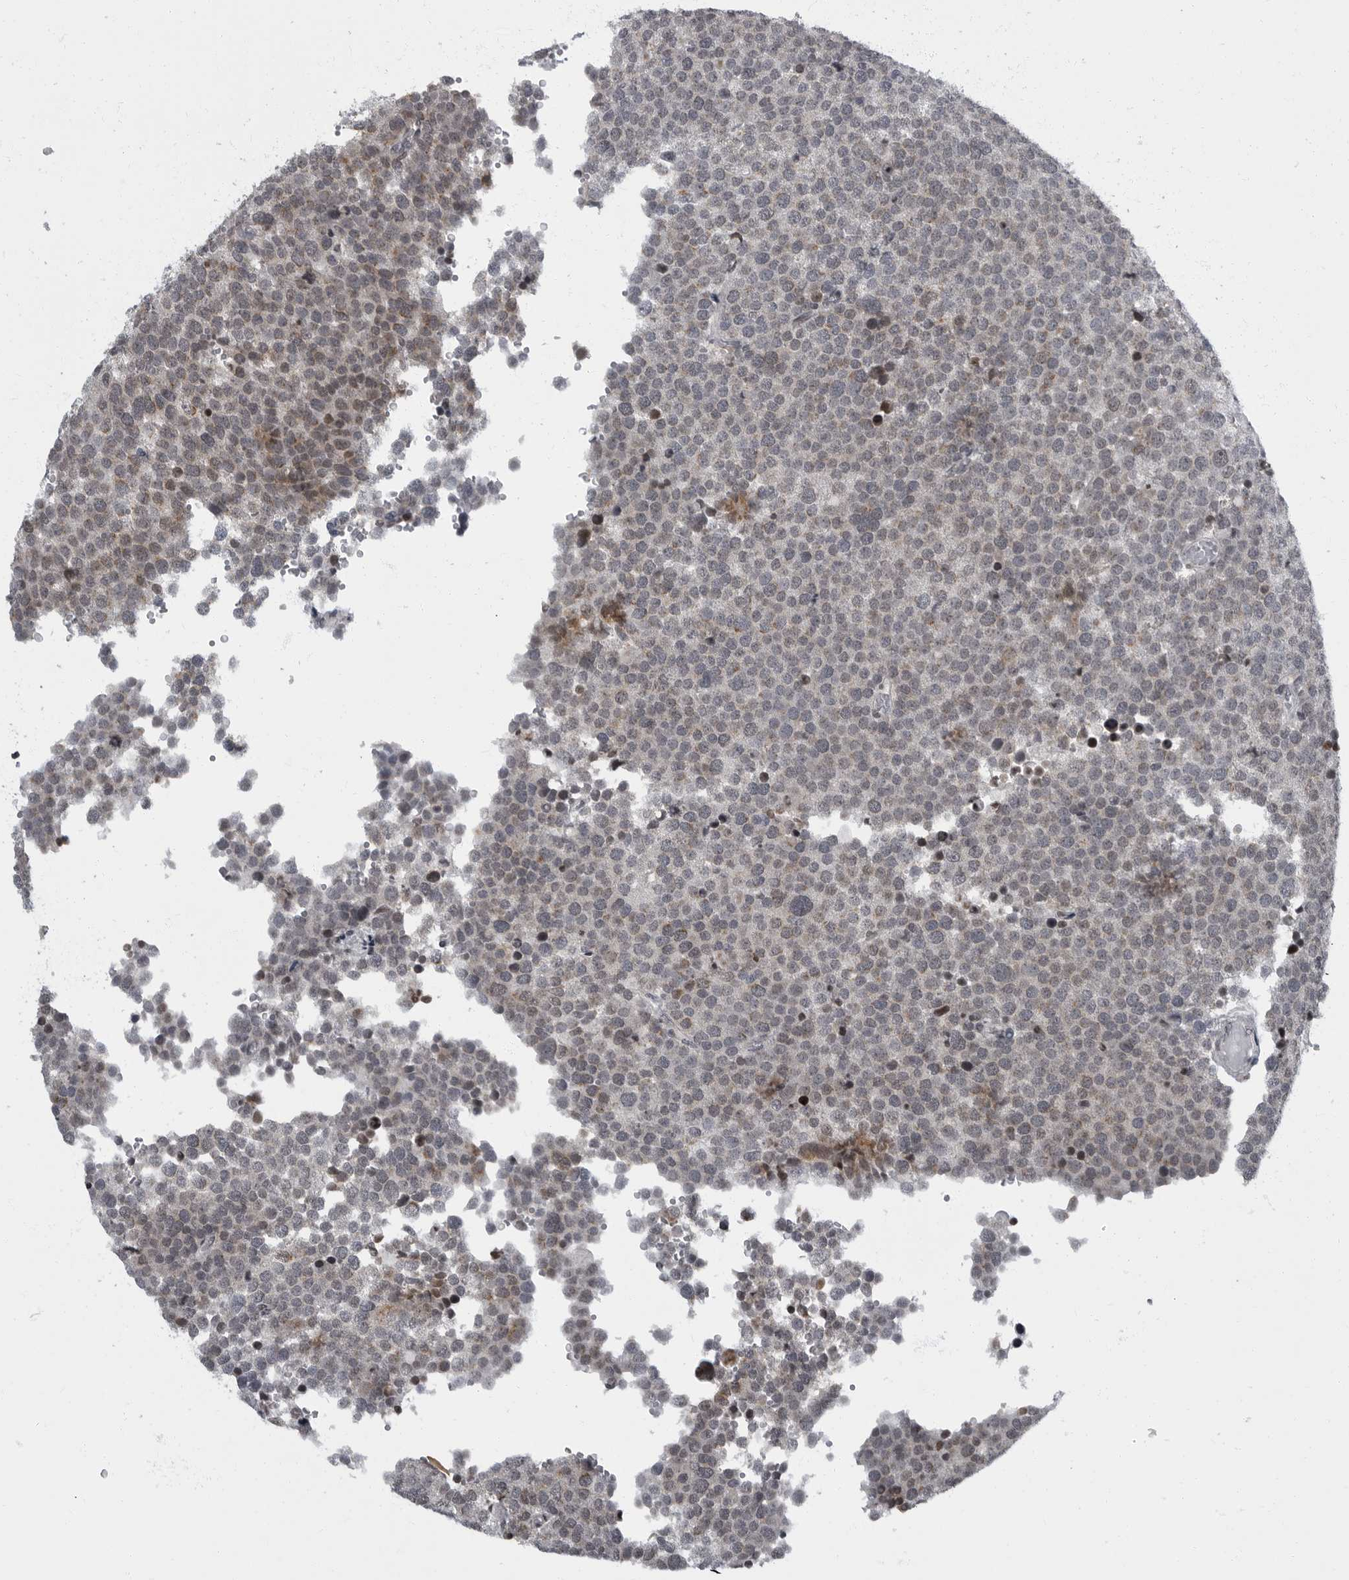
{"staining": {"intensity": "weak", "quantity": "25%-75%", "location": "cytoplasmic/membranous,nuclear"}, "tissue": "testis cancer", "cell_type": "Tumor cells", "image_type": "cancer", "snomed": [{"axis": "morphology", "description": "Seminoma, NOS"}, {"axis": "topography", "description": "Testis"}], "caption": "Weak cytoplasmic/membranous and nuclear protein staining is present in approximately 25%-75% of tumor cells in seminoma (testis).", "gene": "EVI5", "patient": {"sex": "male", "age": 71}}